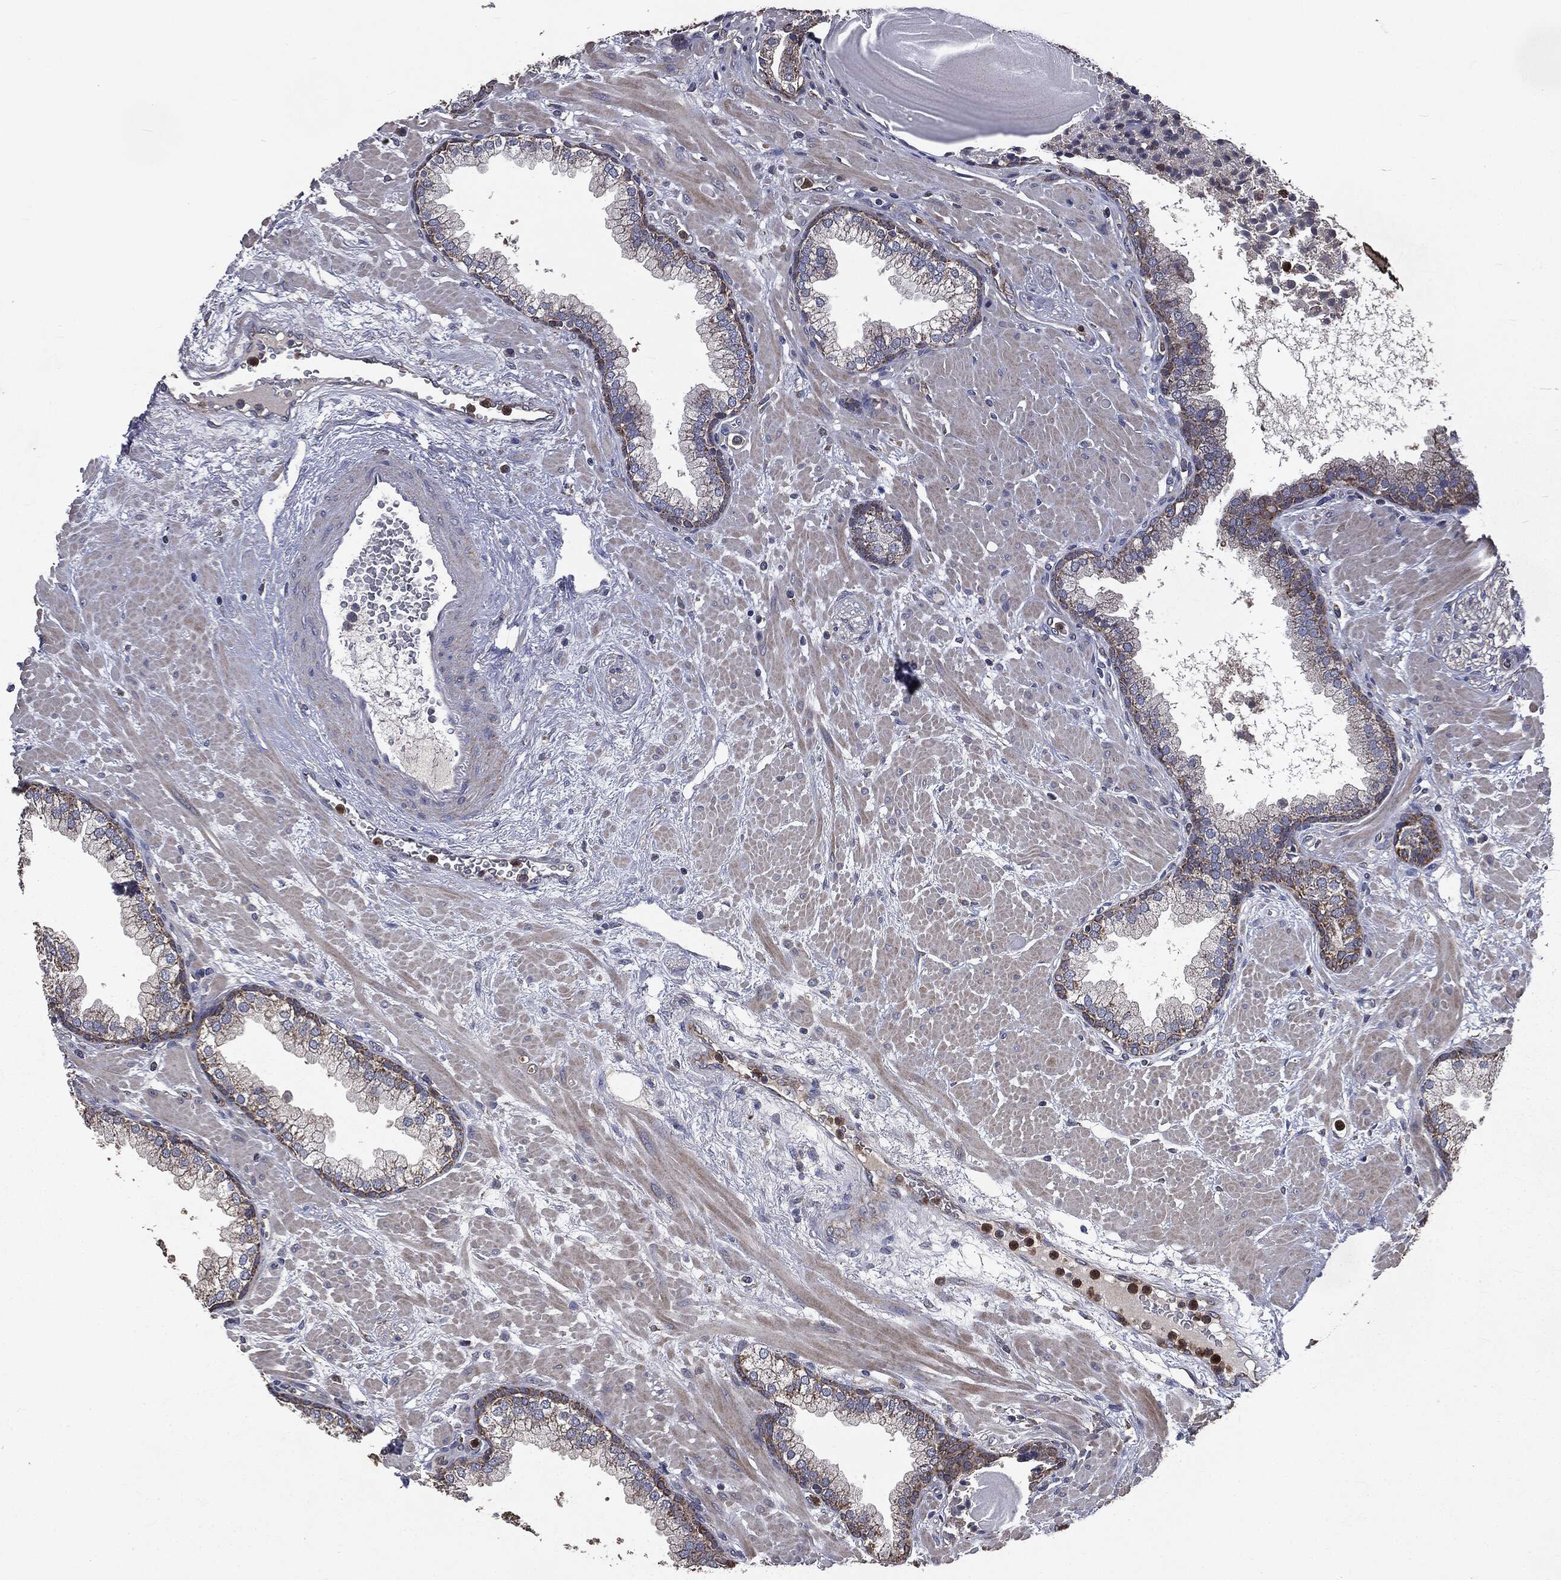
{"staining": {"intensity": "moderate", "quantity": "<25%", "location": "cytoplasmic/membranous"}, "tissue": "prostate", "cell_type": "Glandular cells", "image_type": "normal", "snomed": [{"axis": "morphology", "description": "Normal tissue, NOS"}, {"axis": "topography", "description": "Prostate"}], "caption": "Human prostate stained for a protein (brown) exhibits moderate cytoplasmic/membranous positive staining in about <25% of glandular cells.", "gene": "MAPK6", "patient": {"sex": "male", "age": 63}}